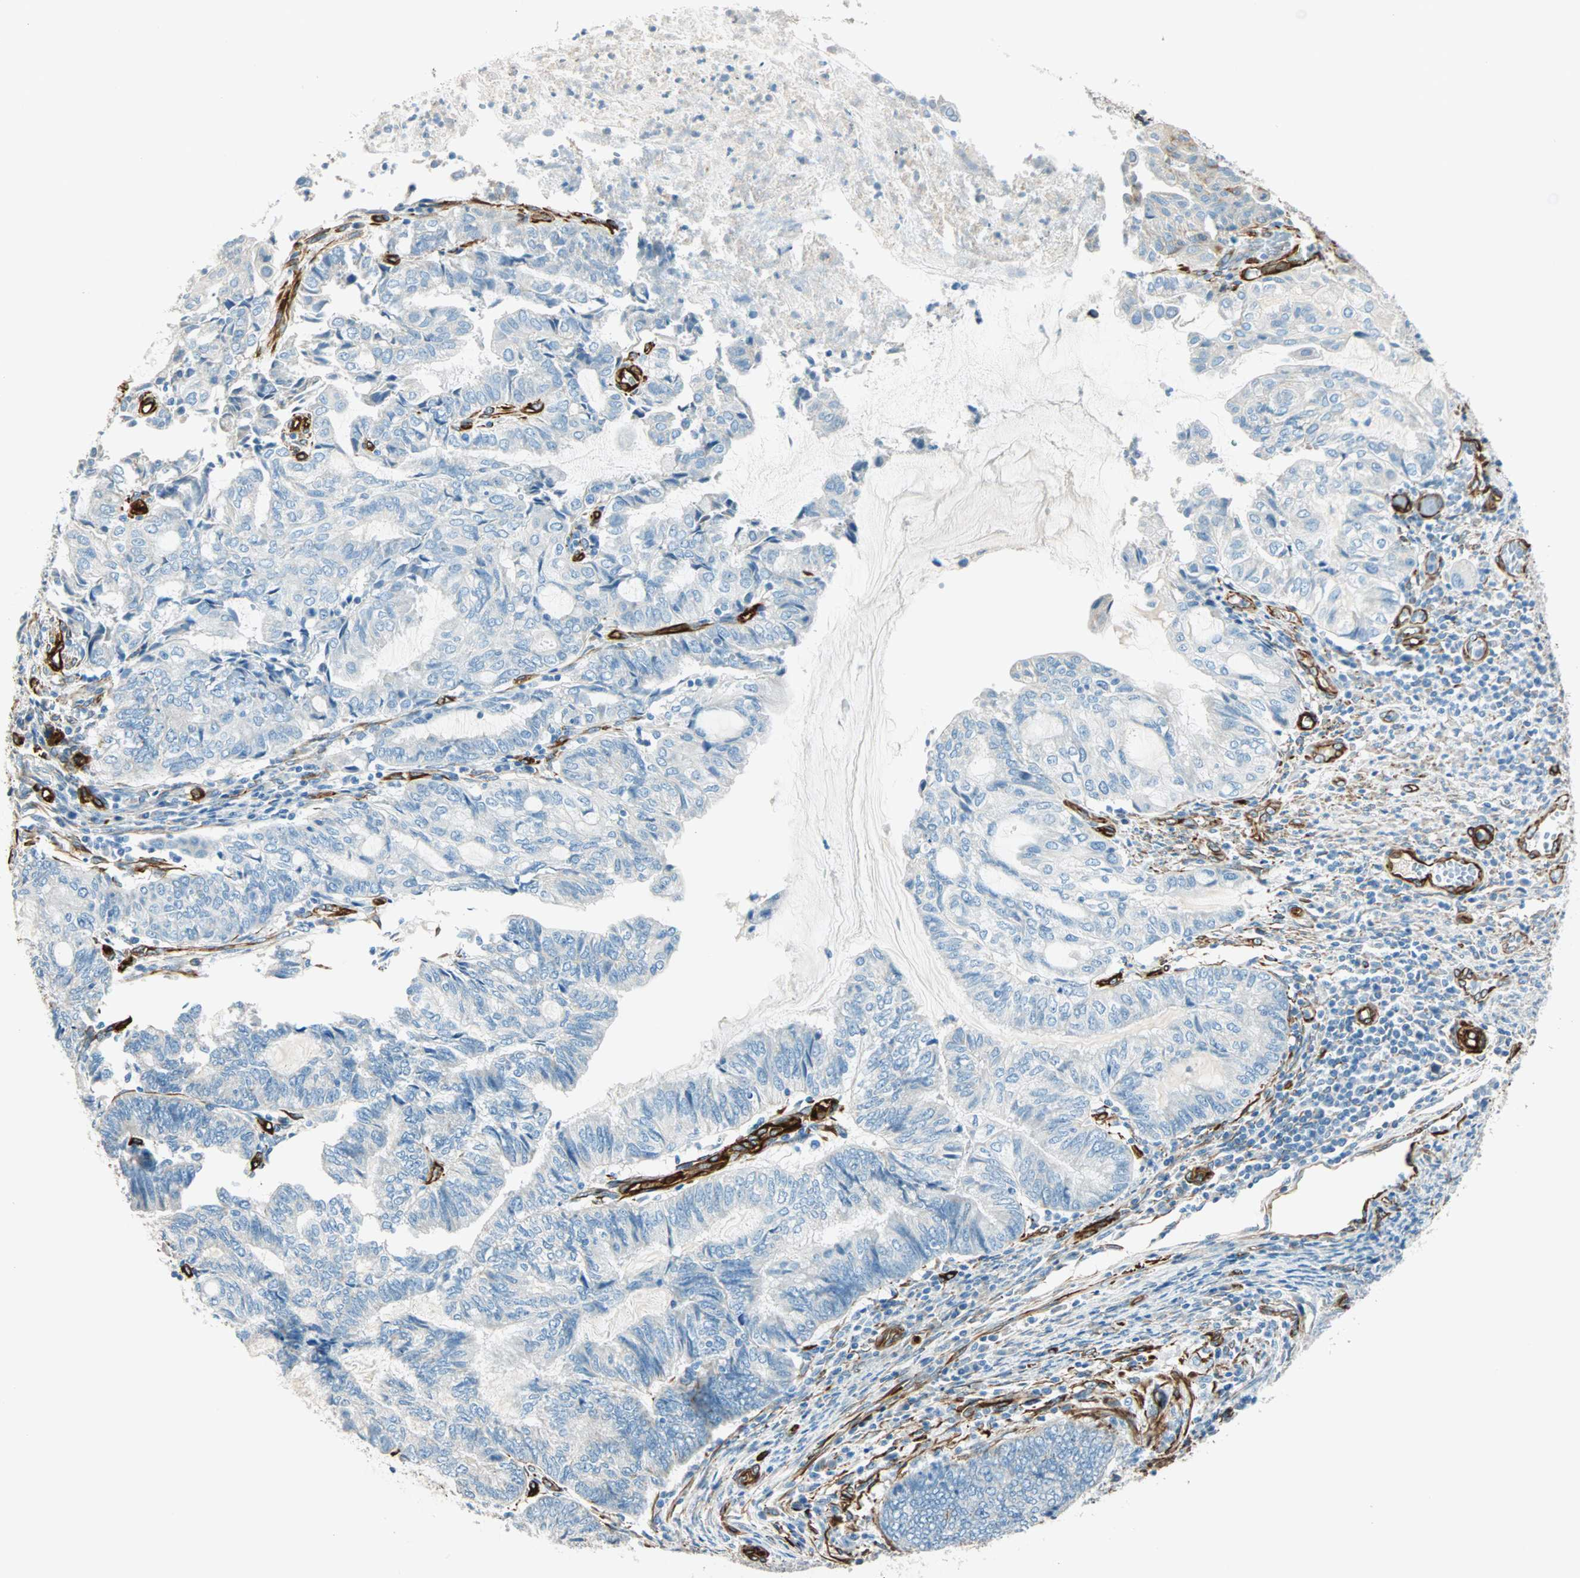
{"staining": {"intensity": "negative", "quantity": "none", "location": "none"}, "tissue": "endometrial cancer", "cell_type": "Tumor cells", "image_type": "cancer", "snomed": [{"axis": "morphology", "description": "Adenocarcinoma, NOS"}, {"axis": "topography", "description": "Uterus"}, {"axis": "topography", "description": "Endometrium"}], "caption": "Immunohistochemistry of human adenocarcinoma (endometrial) reveals no expression in tumor cells.", "gene": "NES", "patient": {"sex": "female", "age": 70}}